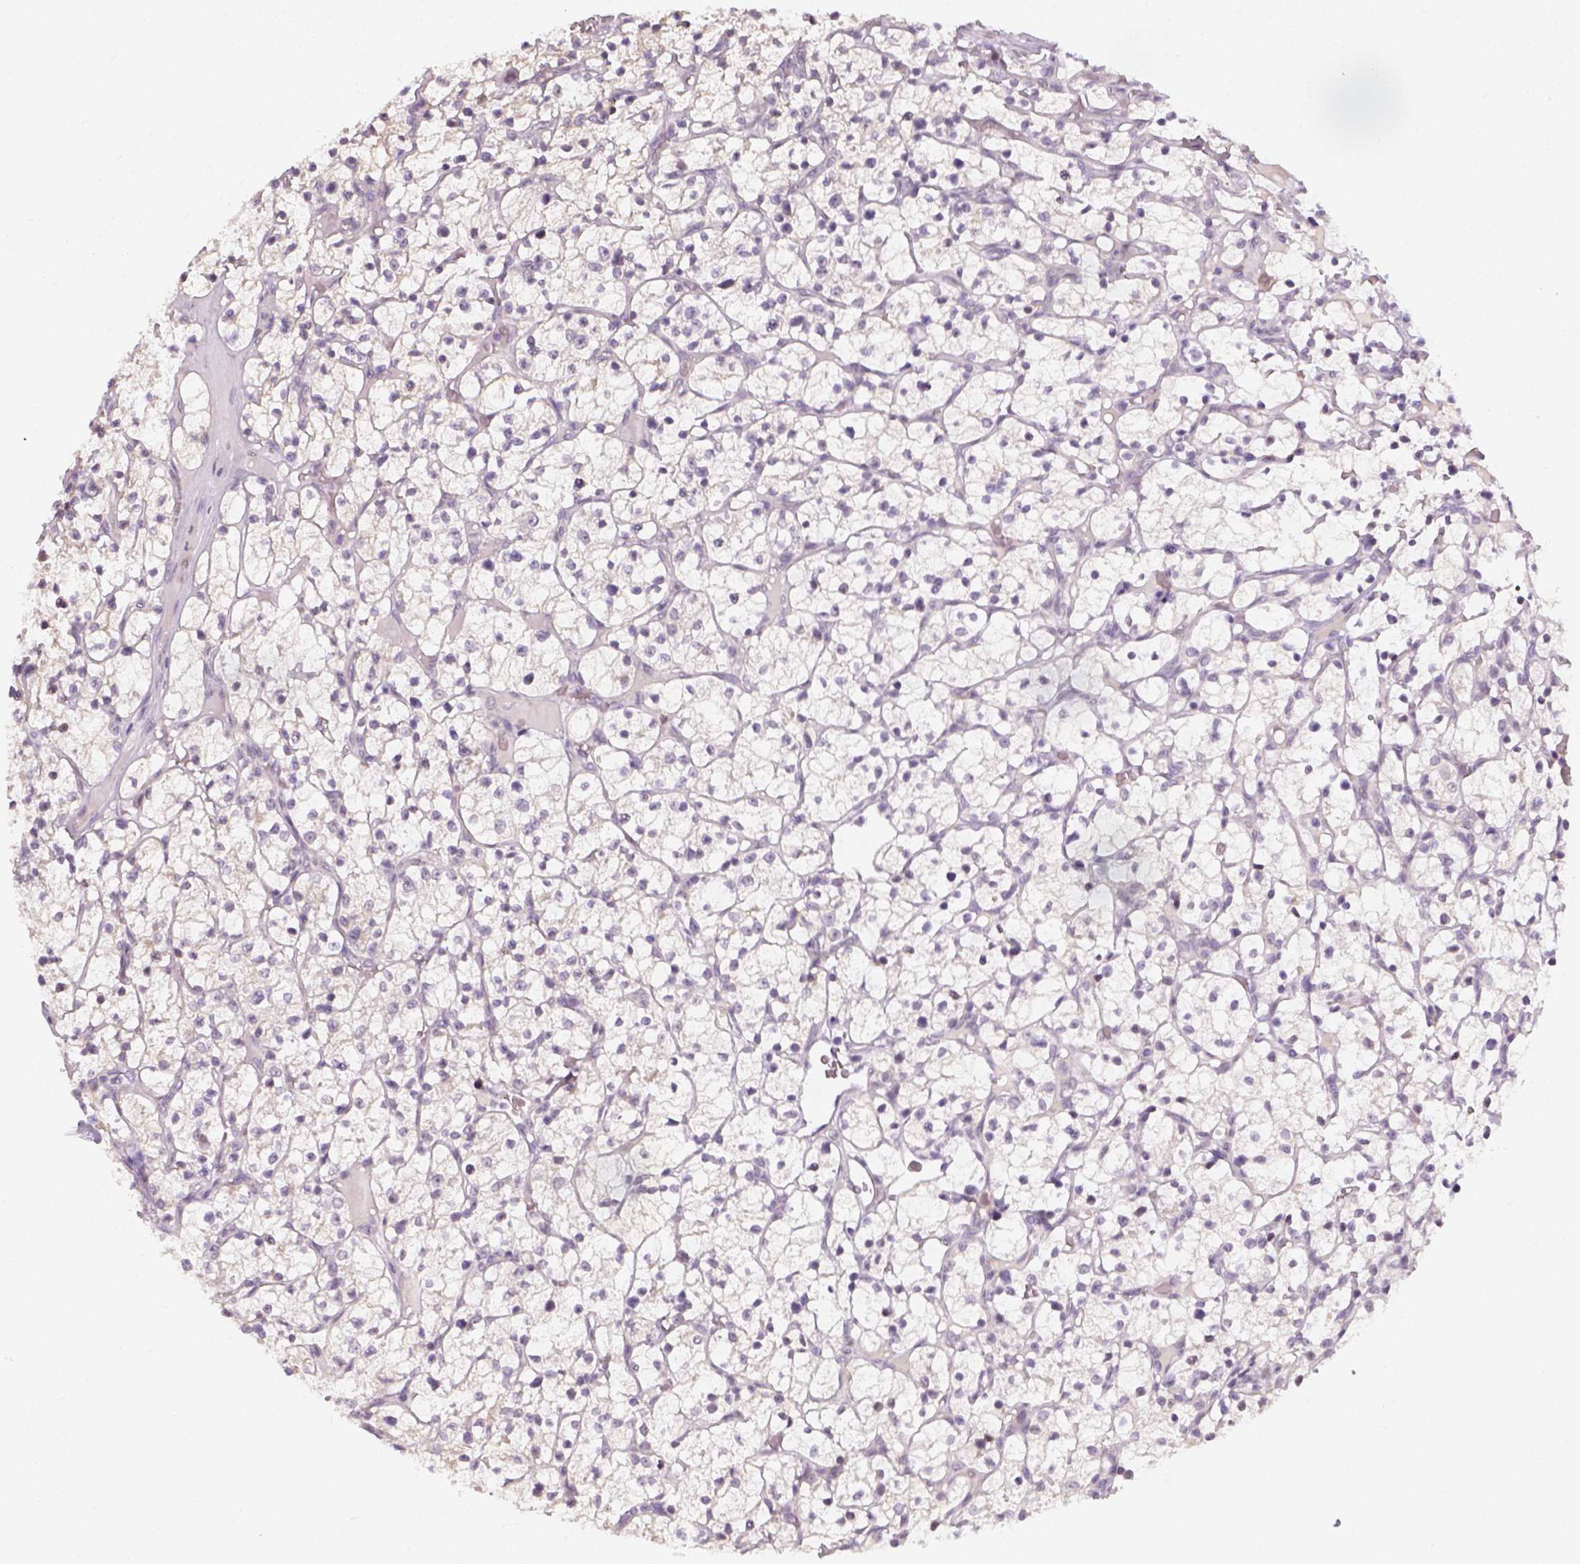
{"staining": {"intensity": "negative", "quantity": "none", "location": "none"}, "tissue": "renal cancer", "cell_type": "Tumor cells", "image_type": "cancer", "snomed": [{"axis": "morphology", "description": "Adenocarcinoma, NOS"}, {"axis": "topography", "description": "Kidney"}], "caption": "Tumor cells are negative for protein expression in human renal adenocarcinoma.", "gene": "MAGEB3", "patient": {"sex": "female", "age": 64}}